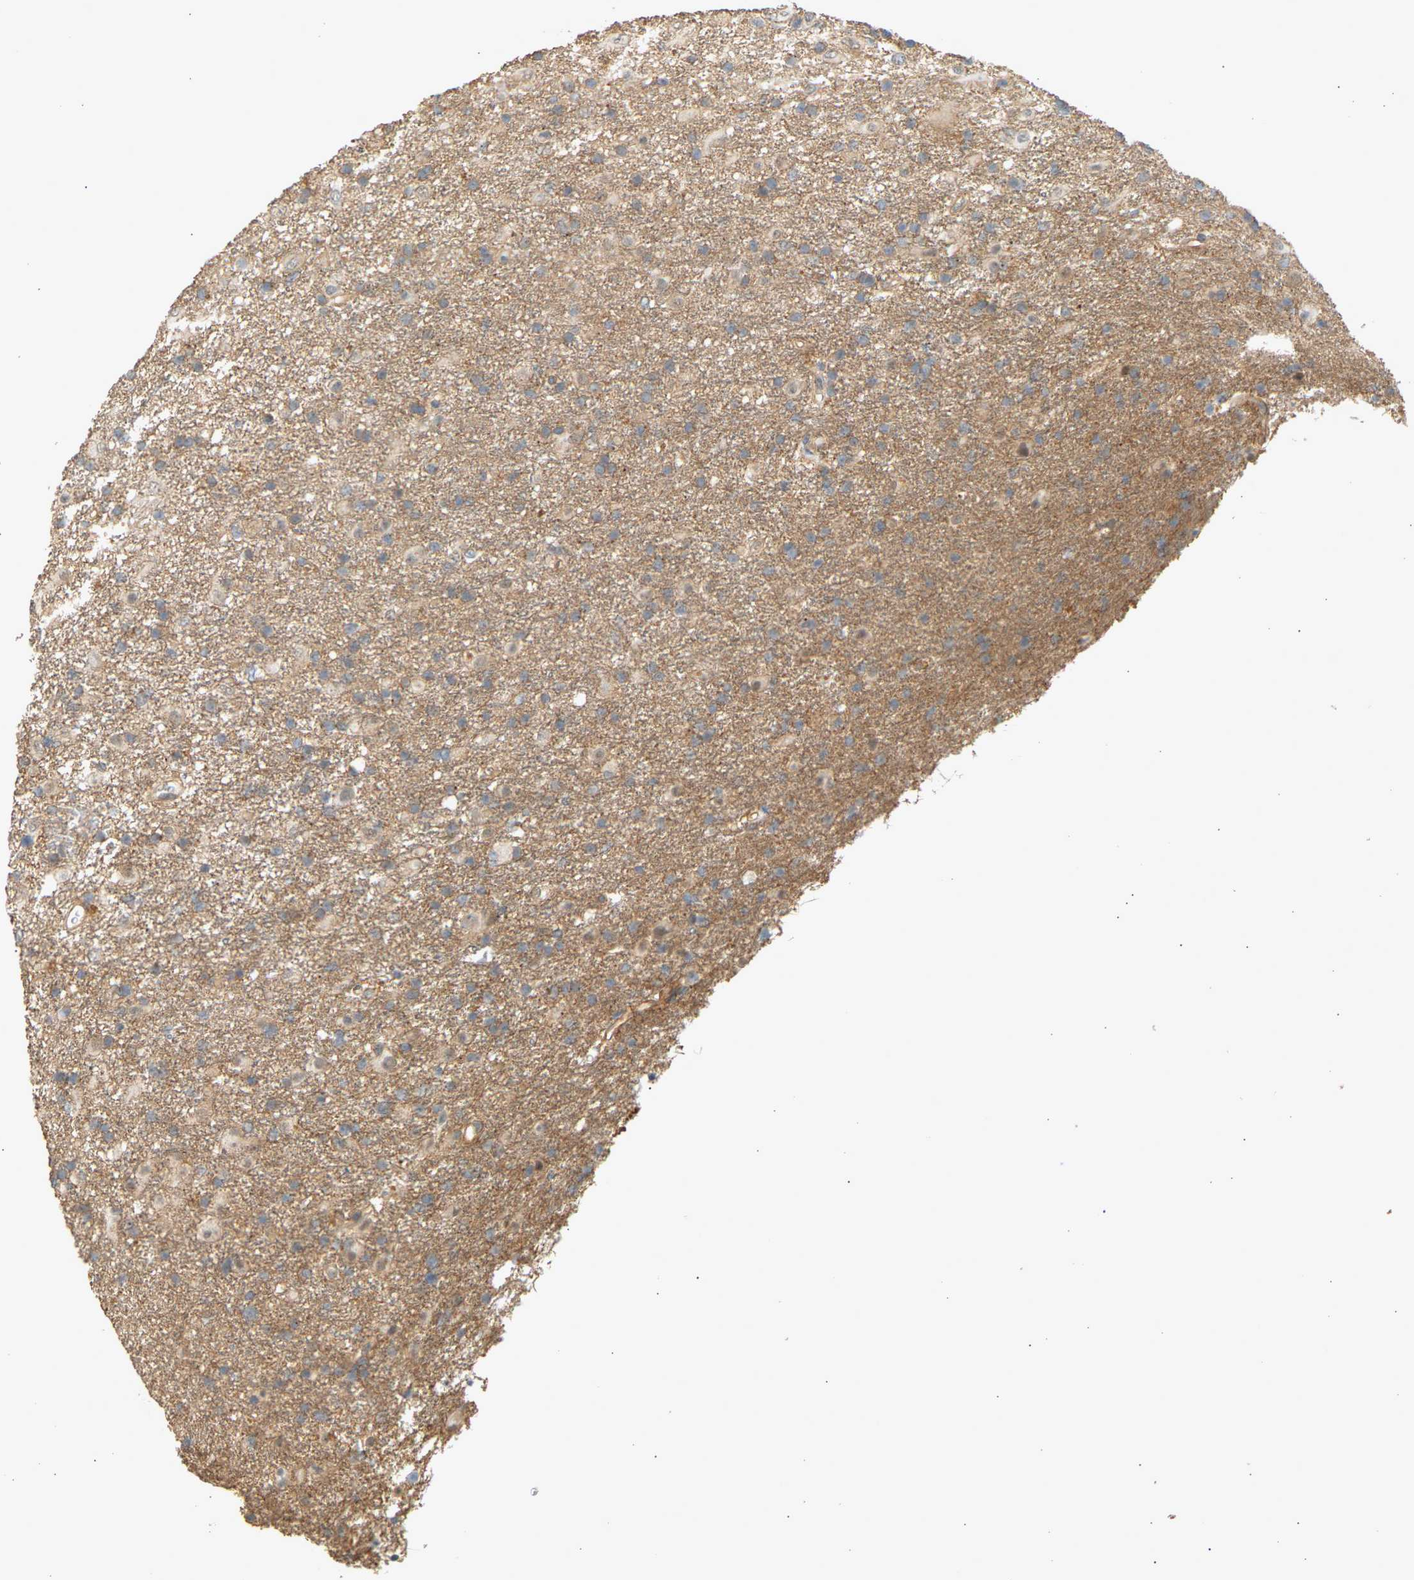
{"staining": {"intensity": "weak", "quantity": ">75%", "location": "cytoplasmic/membranous"}, "tissue": "glioma", "cell_type": "Tumor cells", "image_type": "cancer", "snomed": [{"axis": "morphology", "description": "Glioma, malignant, Low grade"}, {"axis": "topography", "description": "Brain"}], "caption": "Weak cytoplasmic/membranous positivity for a protein is present in approximately >75% of tumor cells of malignant low-grade glioma using immunohistochemistry.", "gene": "RGL1", "patient": {"sex": "male", "age": 65}}